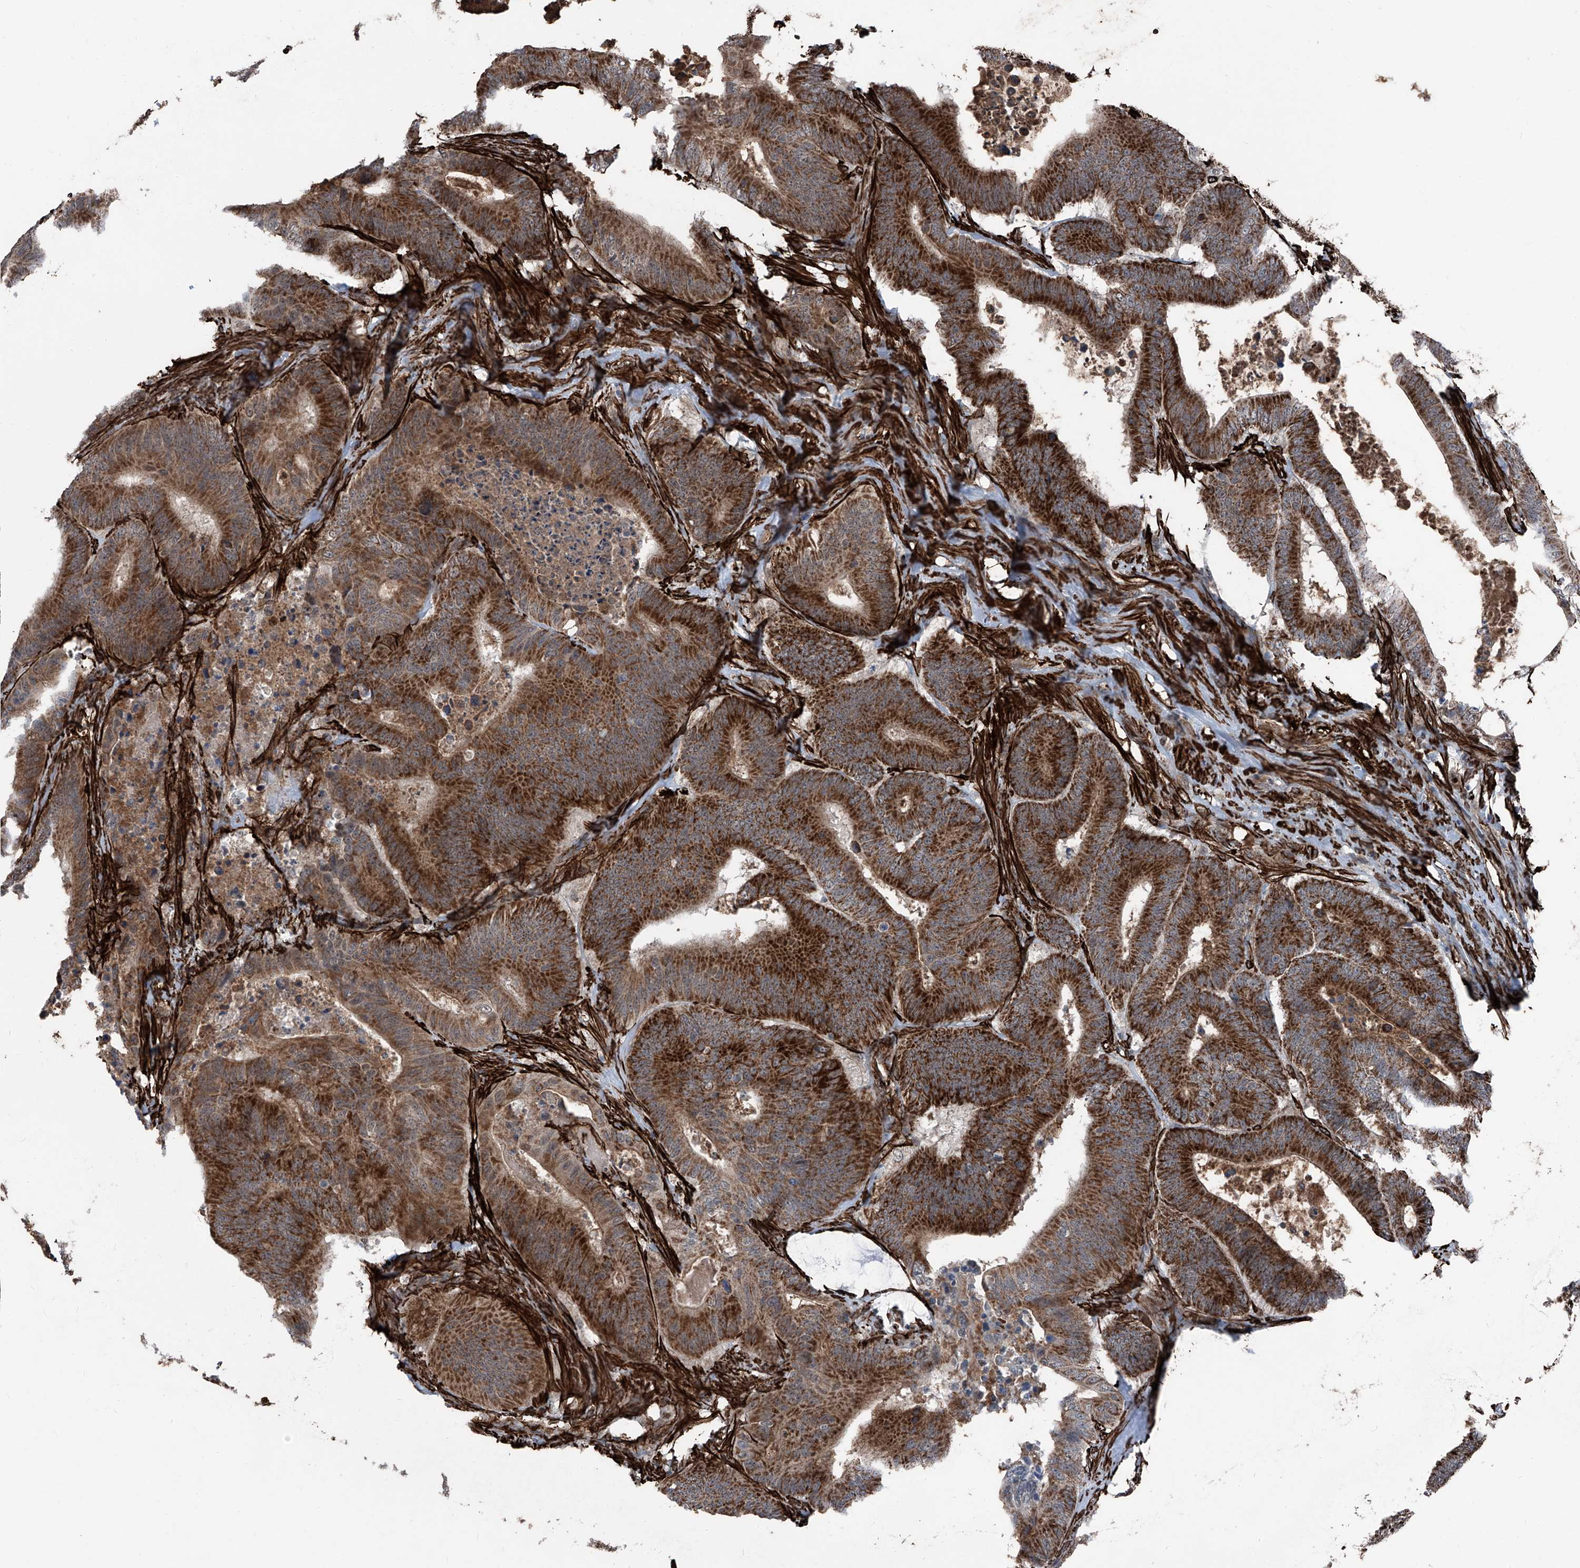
{"staining": {"intensity": "strong", "quantity": ">75%", "location": "cytoplasmic/membranous"}, "tissue": "colorectal cancer", "cell_type": "Tumor cells", "image_type": "cancer", "snomed": [{"axis": "morphology", "description": "Adenocarcinoma, NOS"}, {"axis": "topography", "description": "Colon"}], "caption": "Tumor cells show high levels of strong cytoplasmic/membranous positivity in approximately >75% of cells in adenocarcinoma (colorectal).", "gene": "COA7", "patient": {"sex": "male", "age": 83}}